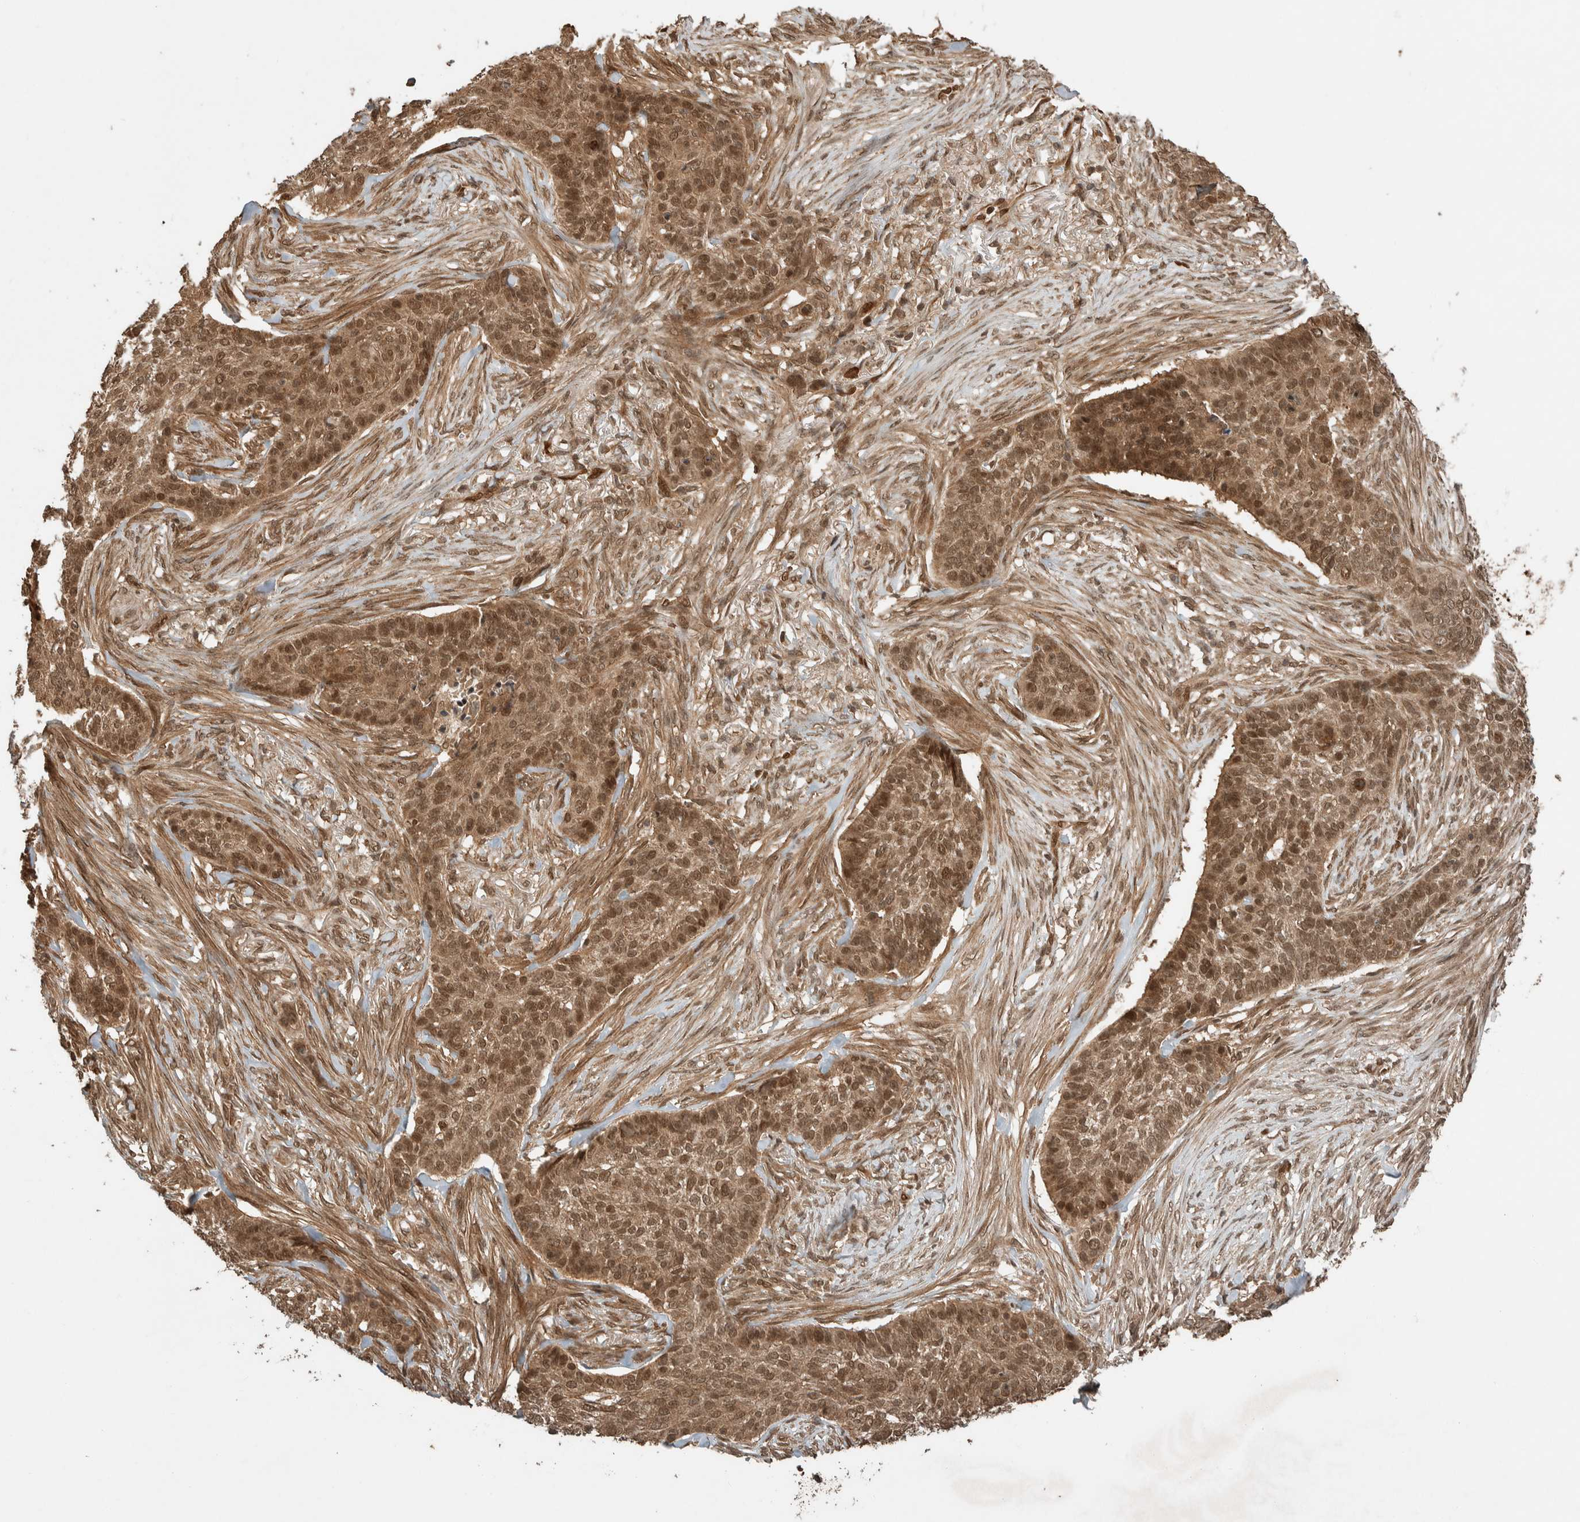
{"staining": {"intensity": "moderate", "quantity": ">75%", "location": "nuclear"}, "tissue": "skin cancer", "cell_type": "Tumor cells", "image_type": "cancer", "snomed": [{"axis": "morphology", "description": "Basal cell carcinoma"}, {"axis": "topography", "description": "Skin"}], "caption": "Human skin basal cell carcinoma stained with a brown dye exhibits moderate nuclear positive staining in approximately >75% of tumor cells.", "gene": "CNTROB", "patient": {"sex": "male", "age": 85}}